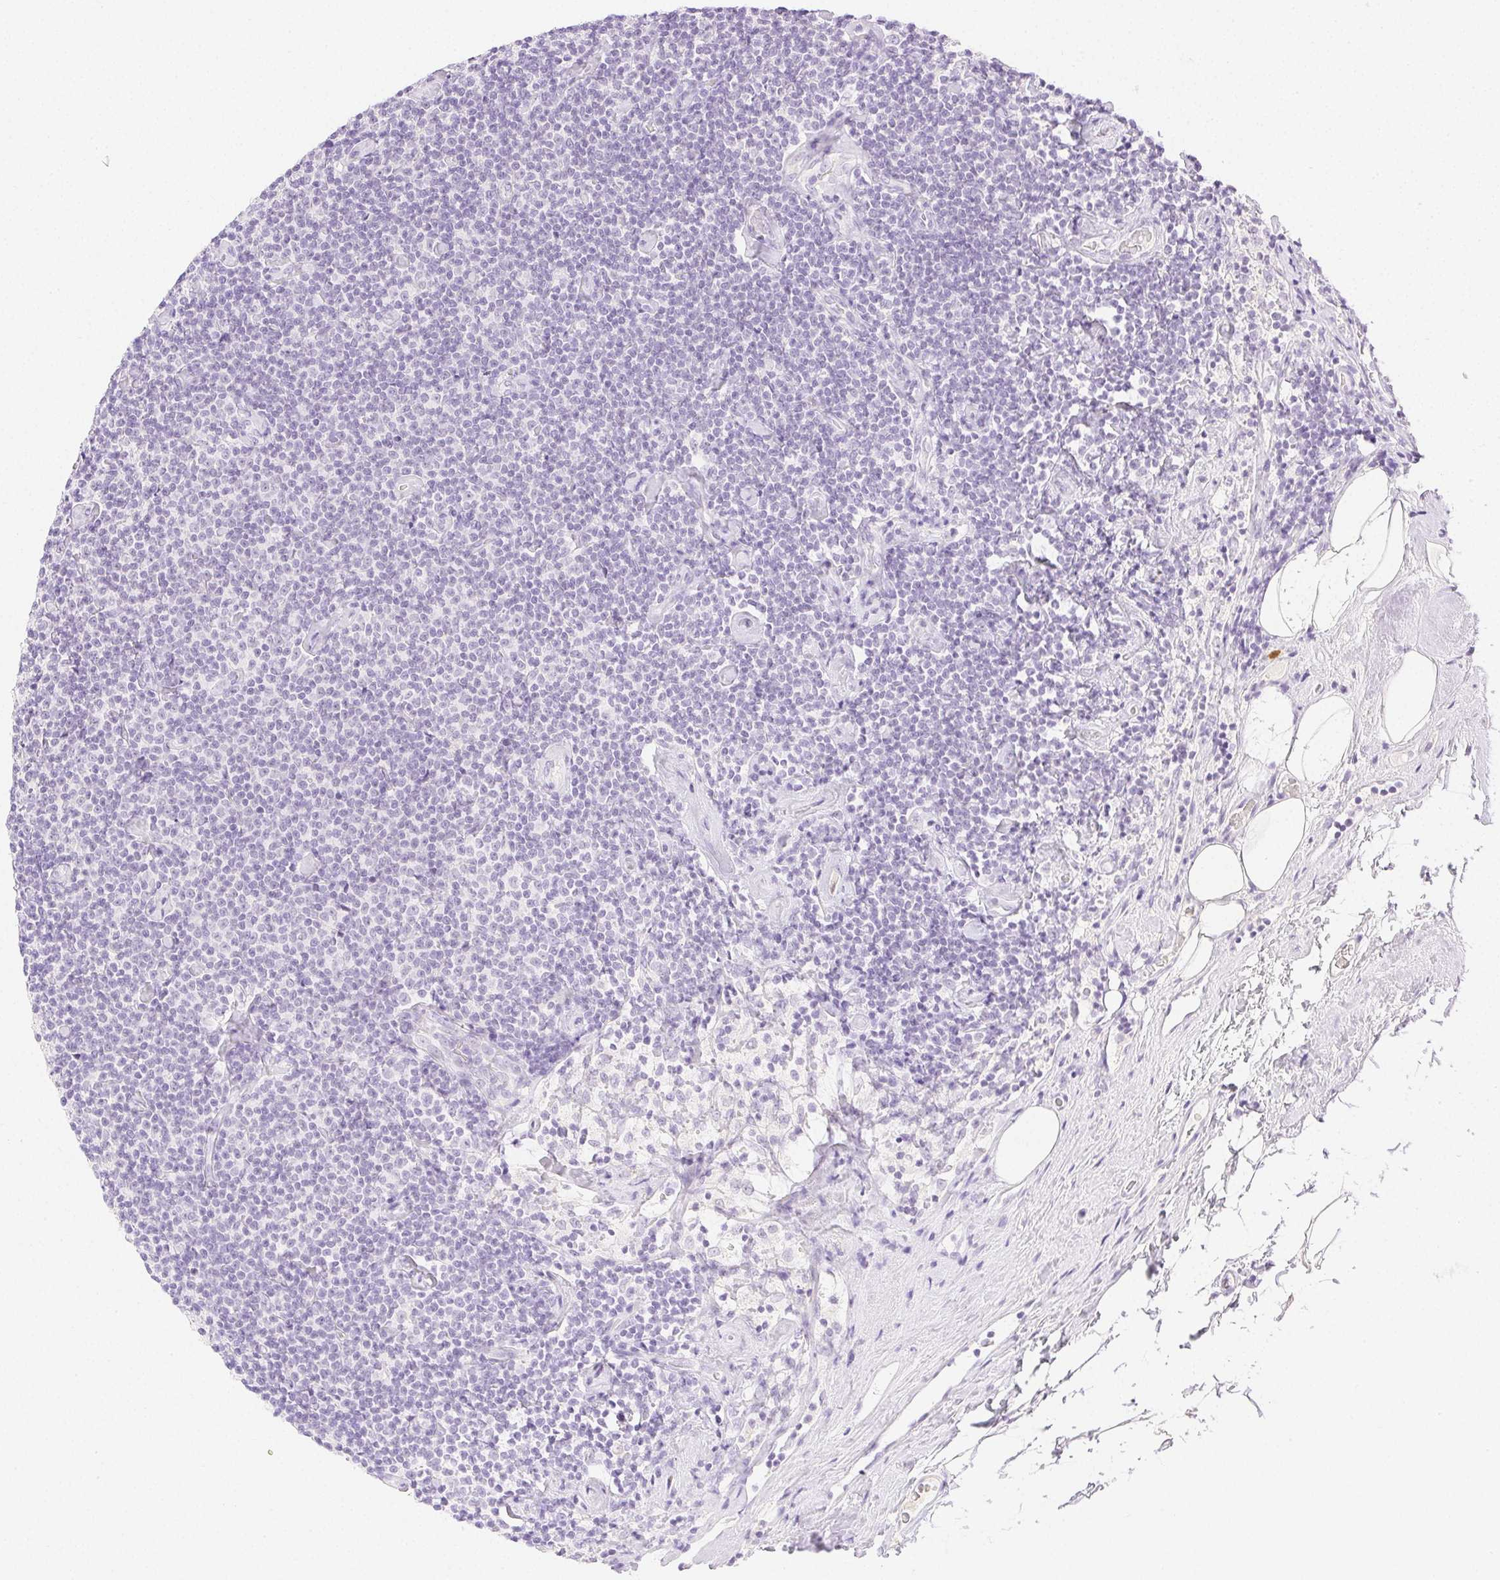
{"staining": {"intensity": "negative", "quantity": "none", "location": "none"}, "tissue": "lymphoma", "cell_type": "Tumor cells", "image_type": "cancer", "snomed": [{"axis": "morphology", "description": "Malignant lymphoma, non-Hodgkin's type, Low grade"}, {"axis": "topography", "description": "Lymph node"}], "caption": "Tumor cells are negative for brown protein staining in malignant lymphoma, non-Hodgkin's type (low-grade). The staining is performed using DAB brown chromogen with nuclei counter-stained in using hematoxylin.", "gene": "SPACA4", "patient": {"sex": "male", "age": 81}}